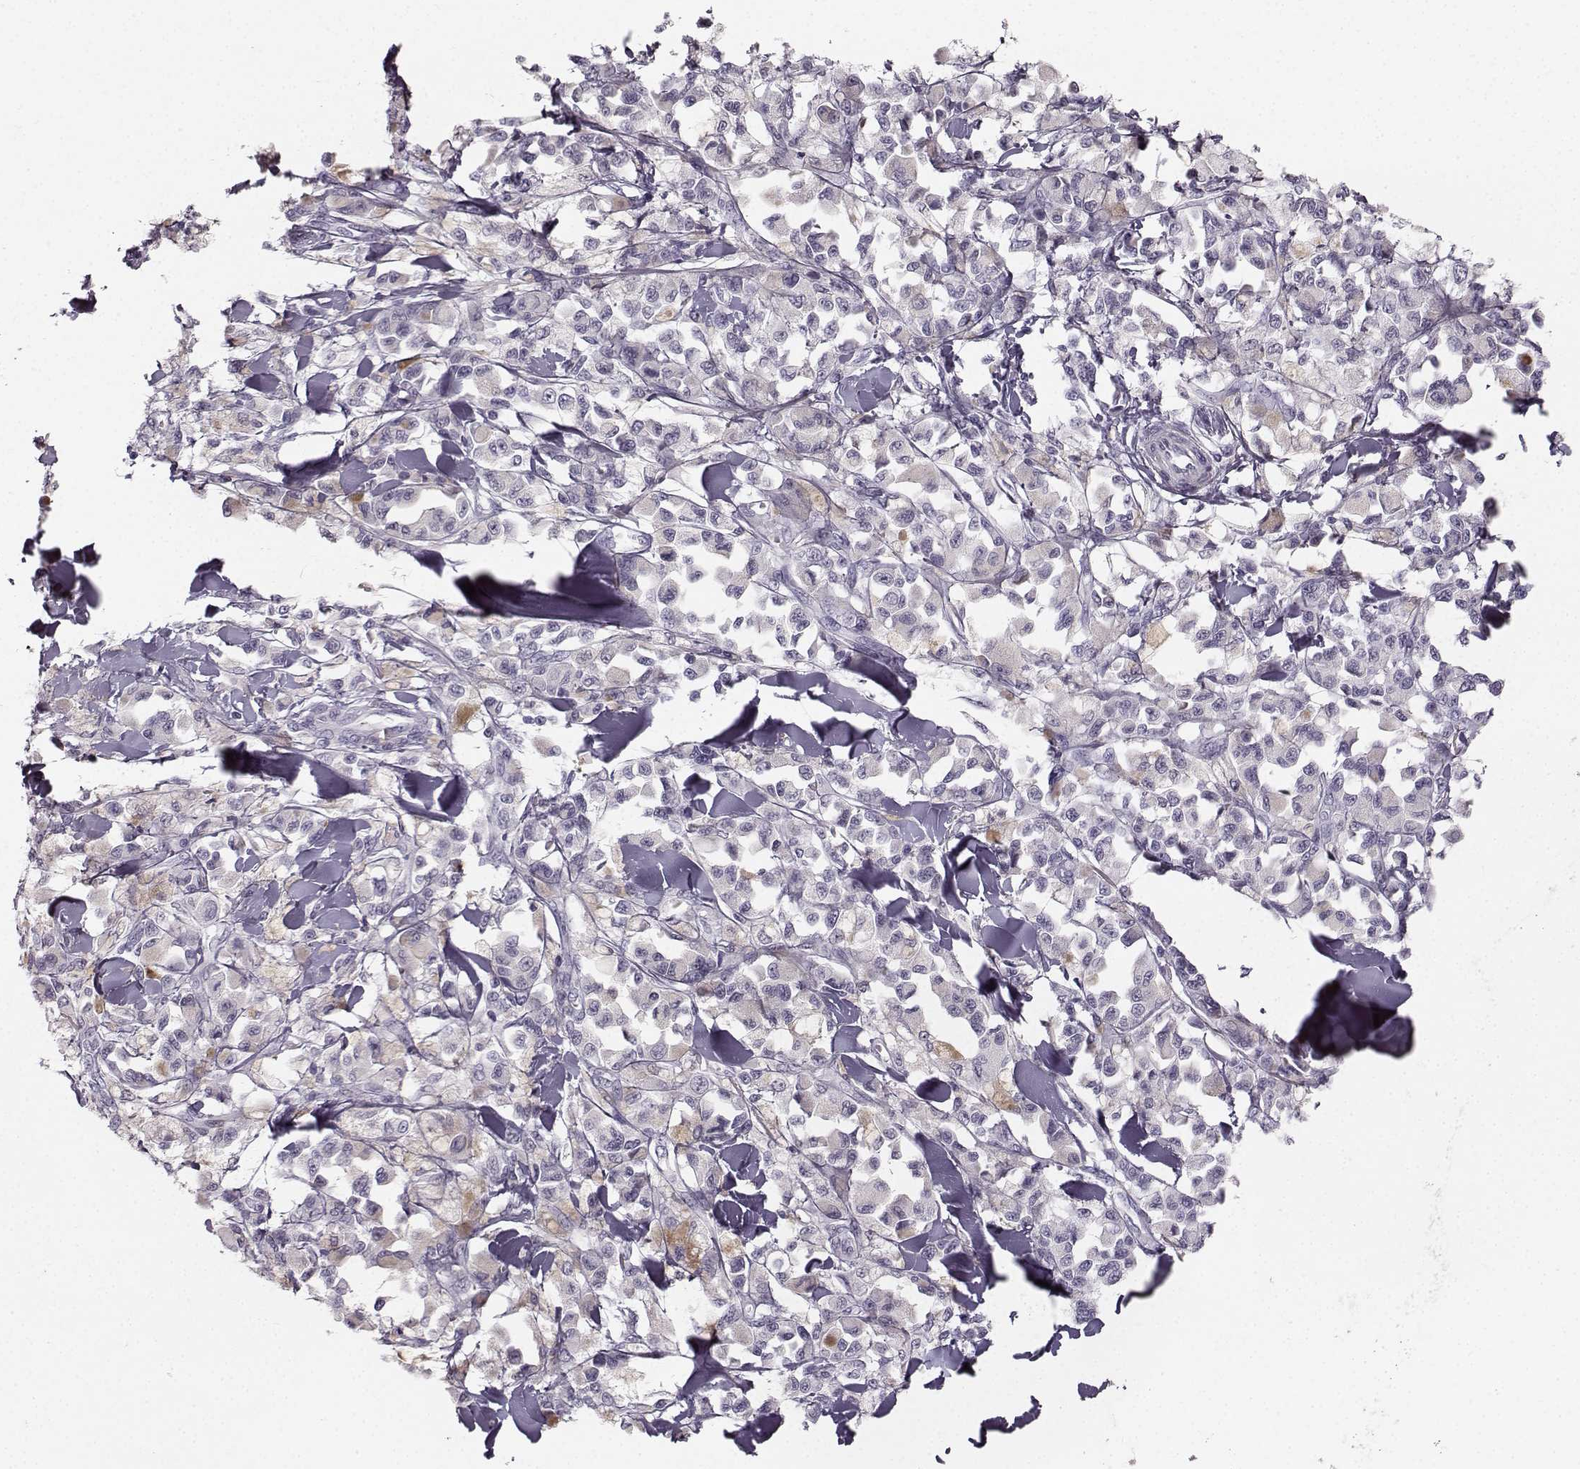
{"staining": {"intensity": "negative", "quantity": "none", "location": "none"}, "tissue": "melanoma", "cell_type": "Tumor cells", "image_type": "cancer", "snomed": [{"axis": "morphology", "description": "Malignant melanoma, NOS"}, {"axis": "topography", "description": "Skin"}], "caption": "High magnification brightfield microscopy of melanoma stained with DAB (3,3'-diaminobenzidine) (brown) and counterstained with hematoxylin (blue): tumor cells show no significant staining. Brightfield microscopy of immunohistochemistry (IHC) stained with DAB (3,3'-diaminobenzidine) (brown) and hematoxylin (blue), captured at high magnification.", "gene": "CASR", "patient": {"sex": "female", "age": 58}}